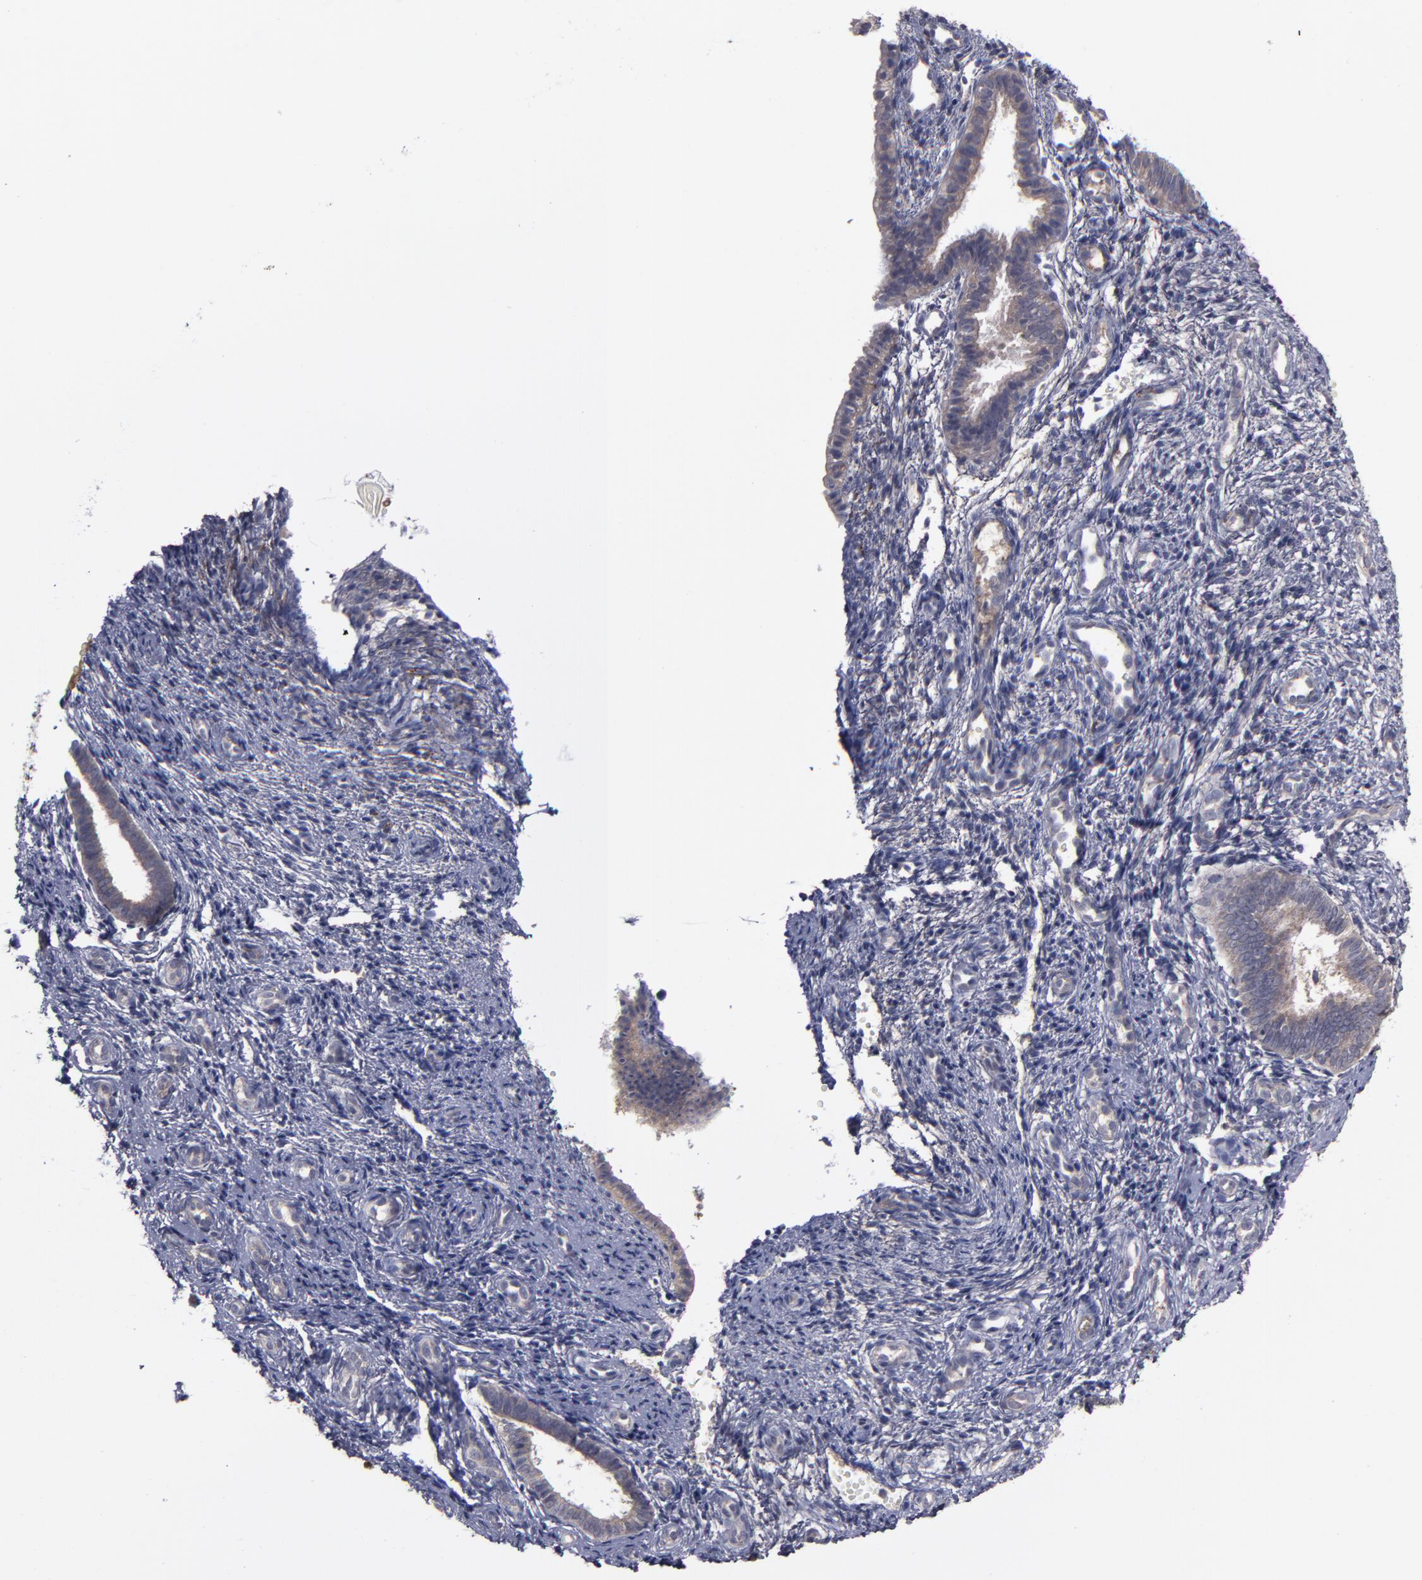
{"staining": {"intensity": "moderate", "quantity": "<25%", "location": "cytoplasmic/membranous"}, "tissue": "endometrium", "cell_type": "Cells in endometrial stroma", "image_type": "normal", "snomed": [{"axis": "morphology", "description": "Normal tissue, NOS"}, {"axis": "topography", "description": "Endometrium"}], "caption": "This is an image of IHC staining of normal endometrium, which shows moderate staining in the cytoplasmic/membranous of cells in endometrial stroma.", "gene": "MMP11", "patient": {"sex": "female", "age": 27}}